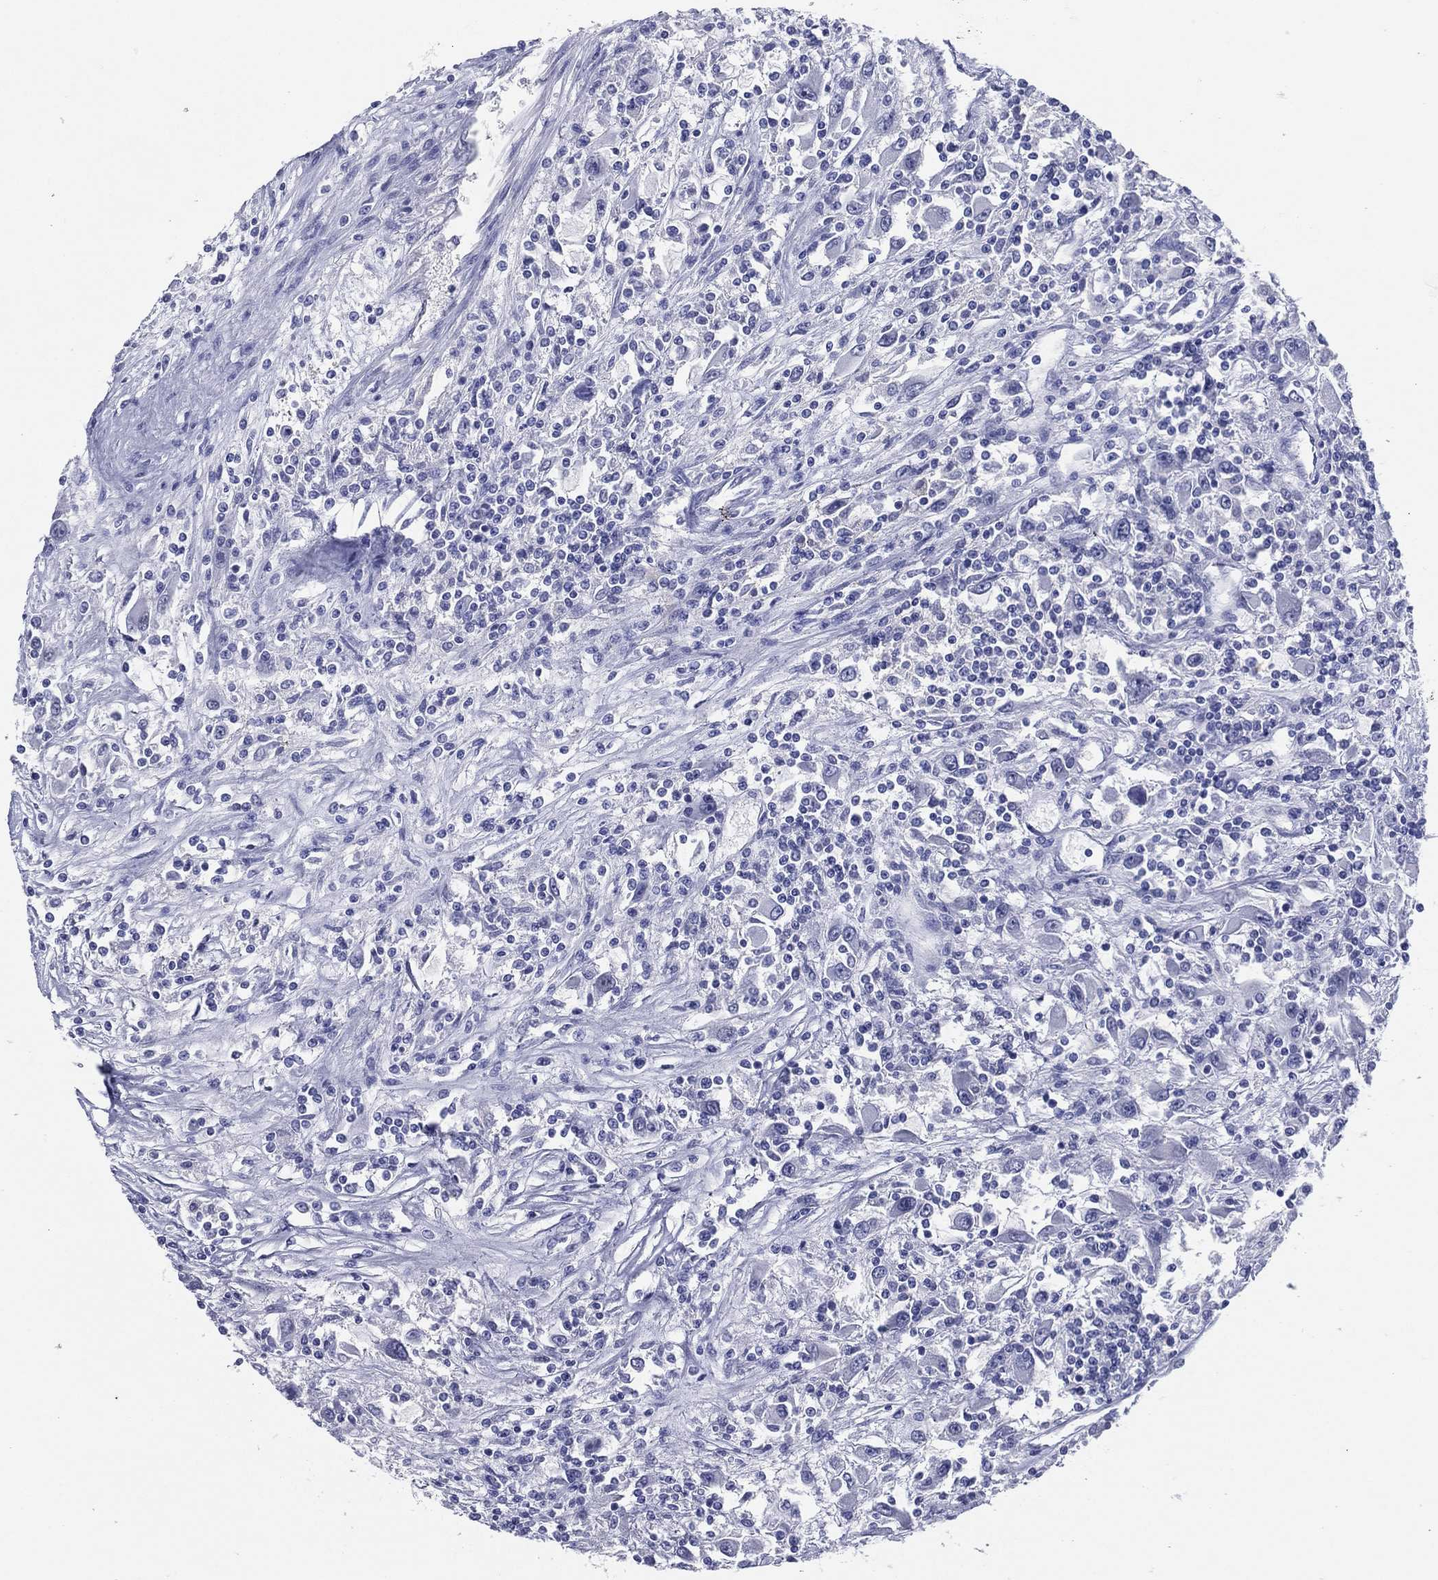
{"staining": {"intensity": "negative", "quantity": "none", "location": "none"}, "tissue": "renal cancer", "cell_type": "Tumor cells", "image_type": "cancer", "snomed": [{"axis": "morphology", "description": "Adenocarcinoma, NOS"}, {"axis": "topography", "description": "Kidney"}], "caption": "High power microscopy micrograph of an immunohistochemistry (IHC) histopathology image of renal adenocarcinoma, revealing no significant staining in tumor cells.", "gene": "TFAP2A", "patient": {"sex": "female", "age": 67}}